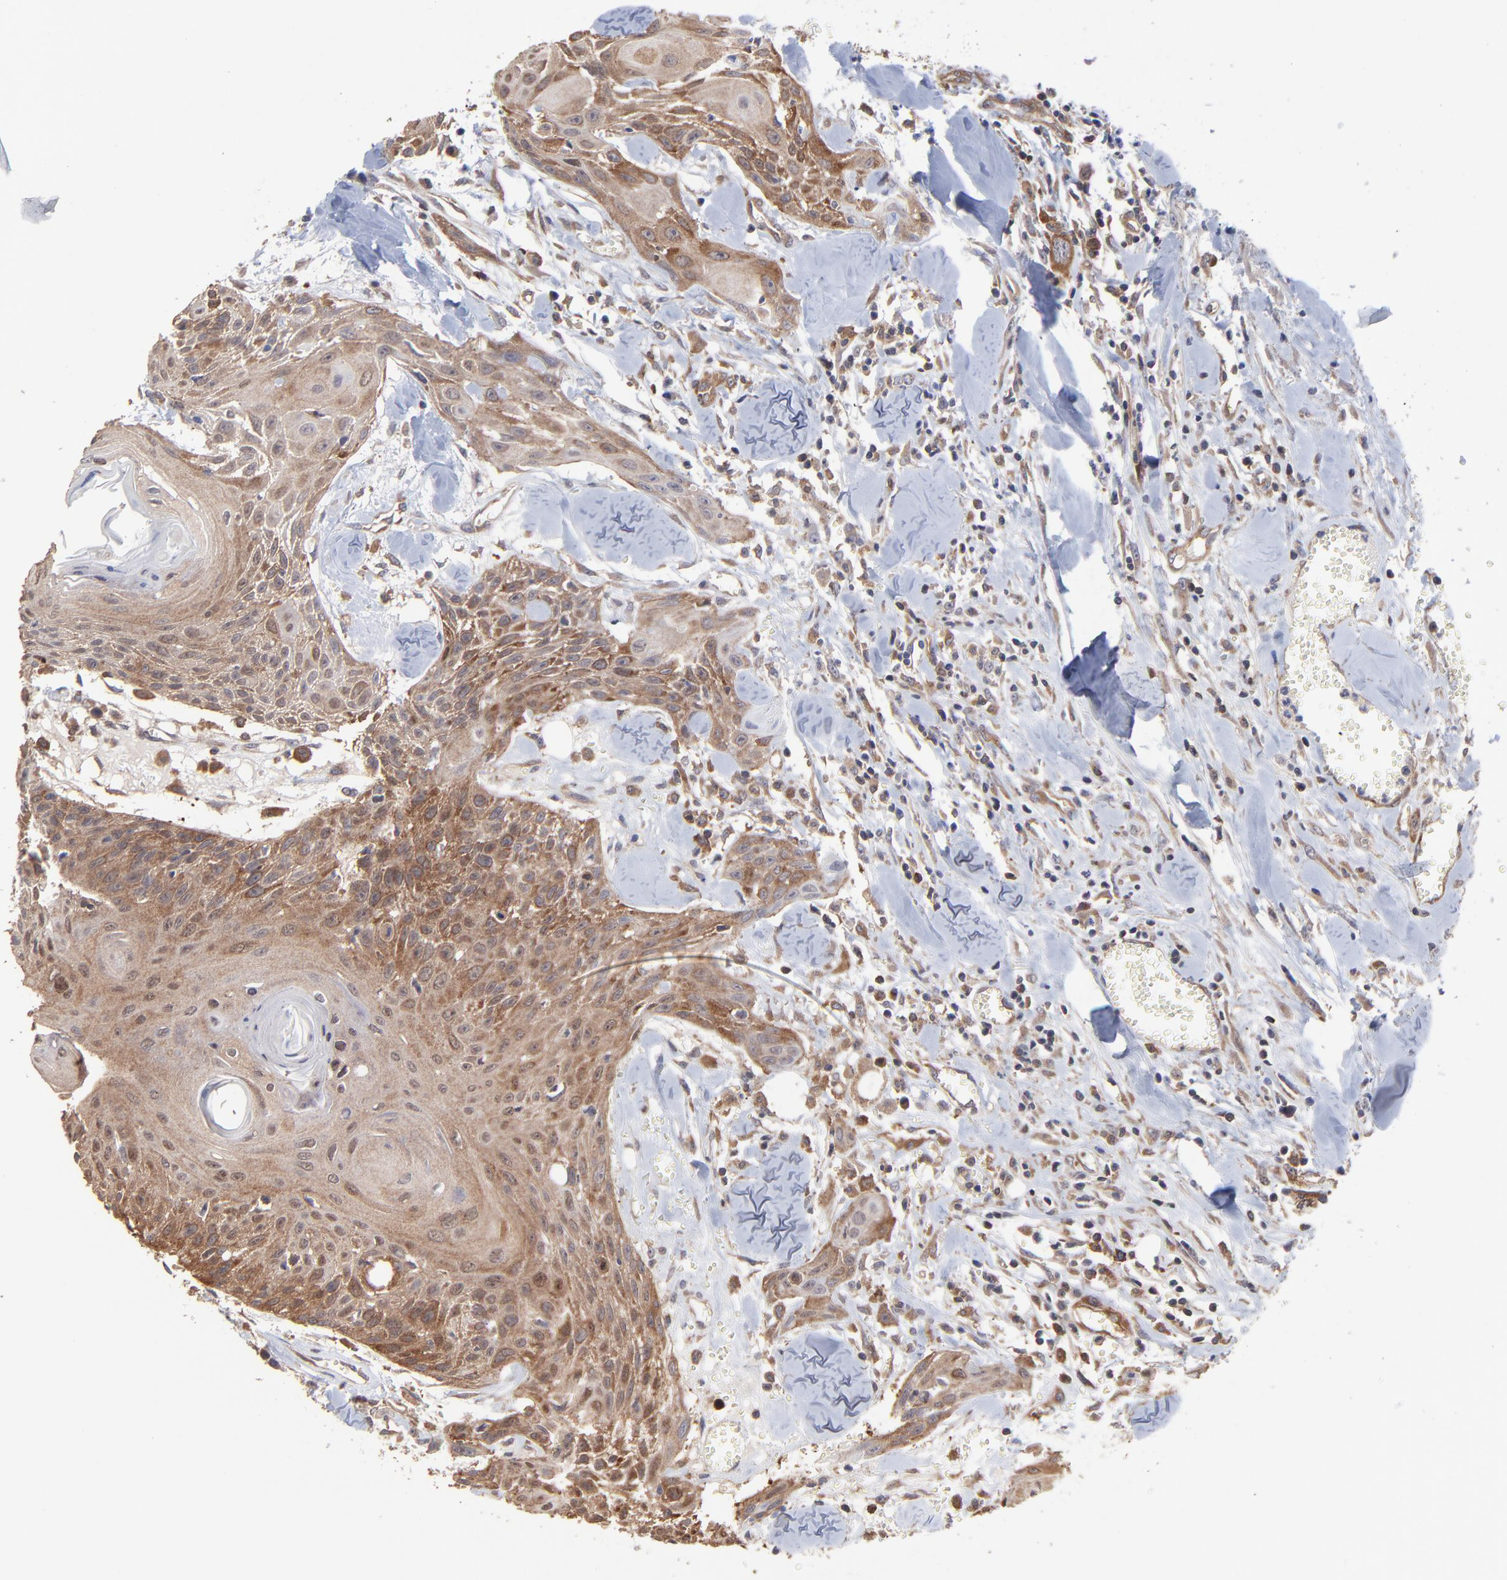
{"staining": {"intensity": "moderate", "quantity": ">75%", "location": "cytoplasmic/membranous"}, "tissue": "head and neck cancer", "cell_type": "Tumor cells", "image_type": "cancer", "snomed": [{"axis": "morphology", "description": "Squamous cell carcinoma, NOS"}, {"axis": "morphology", "description": "Squamous cell carcinoma, metastatic, NOS"}, {"axis": "topography", "description": "Lymph node"}, {"axis": "topography", "description": "Salivary gland"}, {"axis": "topography", "description": "Head-Neck"}], "caption": "DAB (3,3'-diaminobenzidine) immunohistochemical staining of head and neck cancer demonstrates moderate cytoplasmic/membranous protein positivity in about >75% of tumor cells. (Stains: DAB (3,3'-diaminobenzidine) in brown, nuclei in blue, Microscopy: brightfield microscopy at high magnification).", "gene": "GART", "patient": {"sex": "female", "age": 74}}